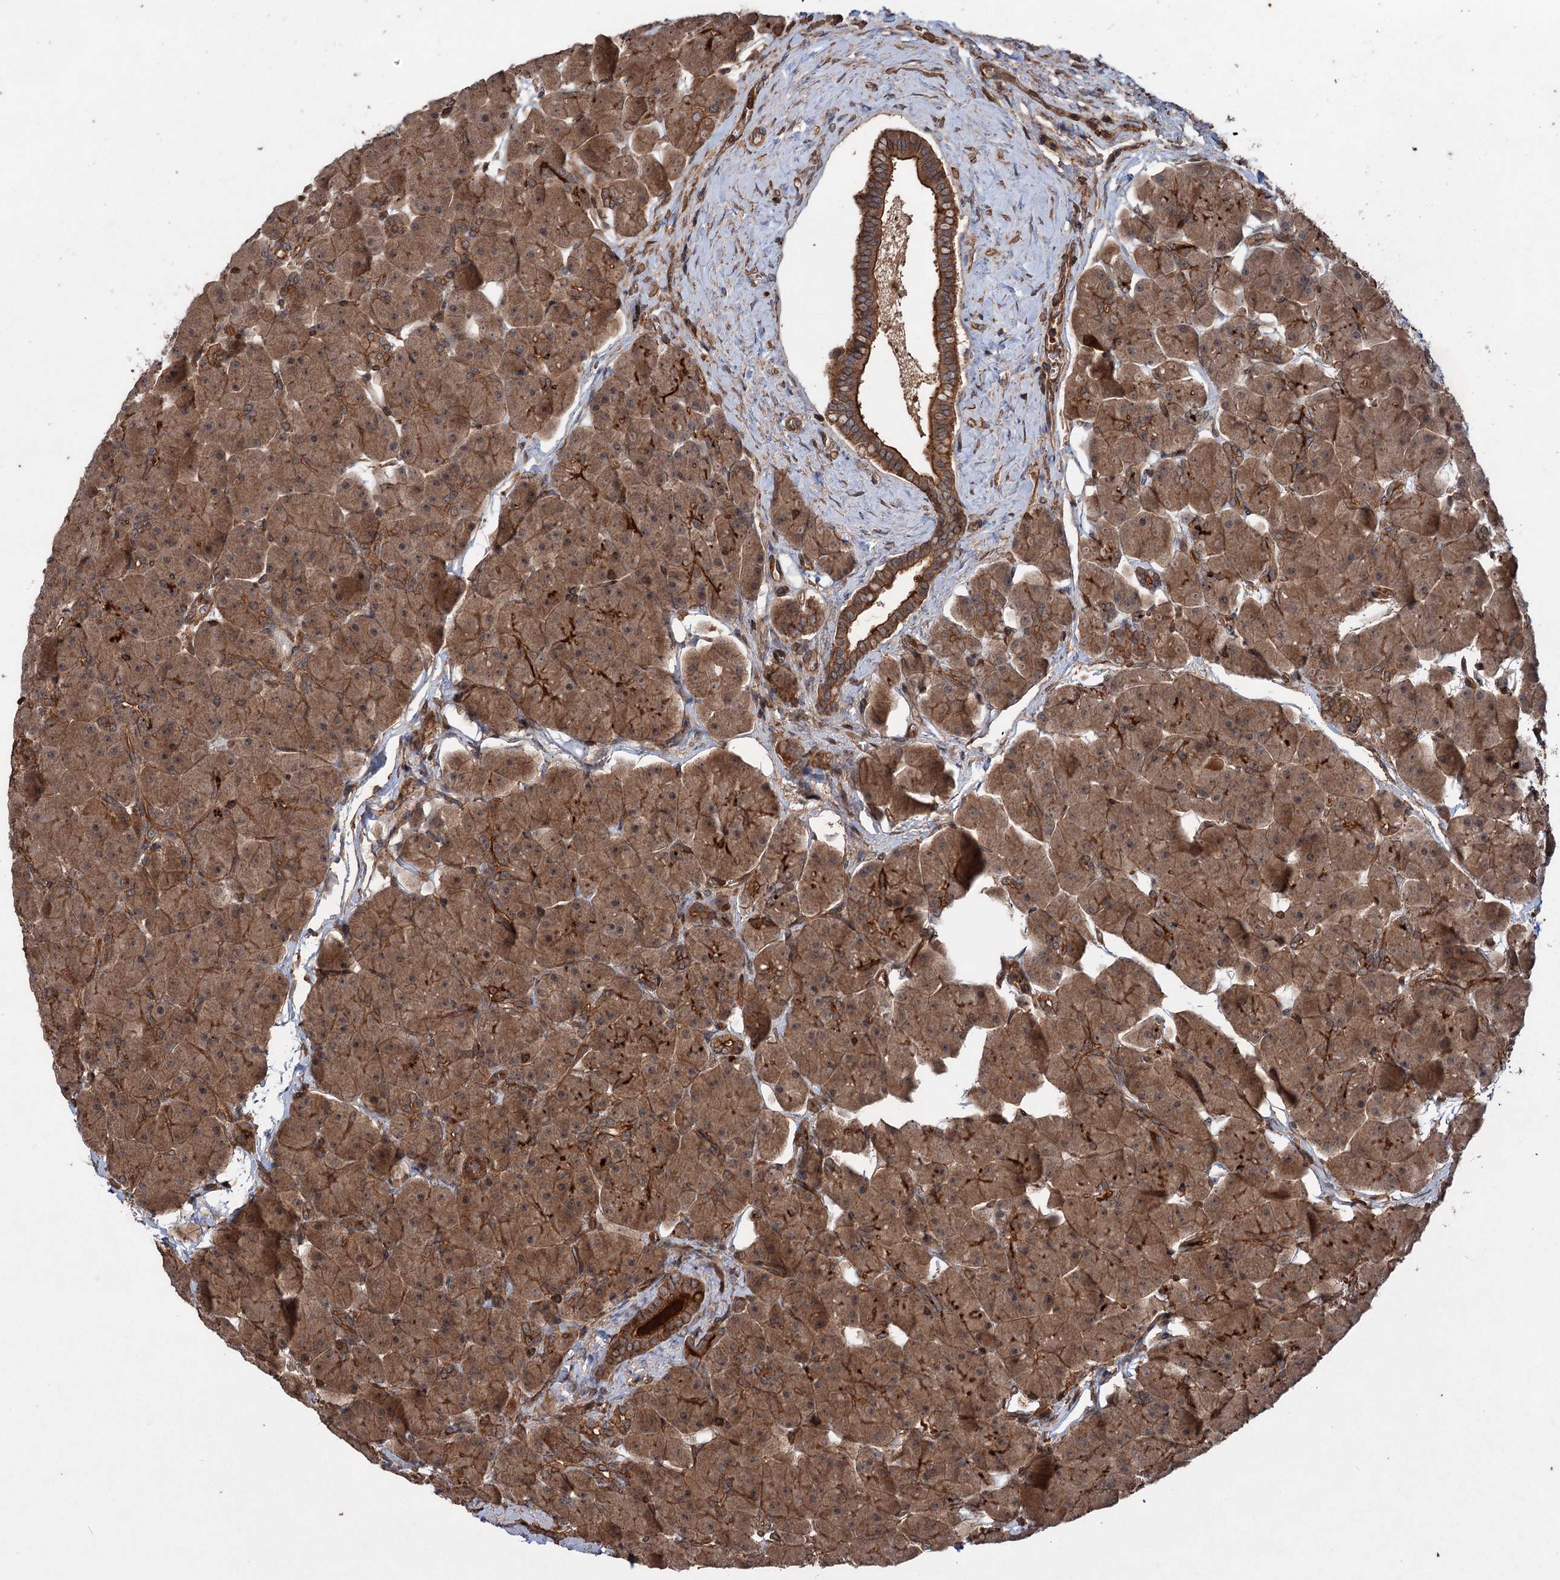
{"staining": {"intensity": "strong", "quantity": ">75%", "location": "cytoplasmic/membranous"}, "tissue": "pancreas", "cell_type": "Exocrine glandular cells", "image_type": "normal", "snomed": [{"axis": "morphology", "description": "Normal tissue, NOS"}, {"axis": "topography", "description": "Pancreas"}], "caption": "A photomicrograph of human pancreas stained for a protein shows strong cytoplasmic/membranous brown staining in exocrine glandular cells.", "gene": "ADK", "patient": {"sex": "male", "age": 66}}